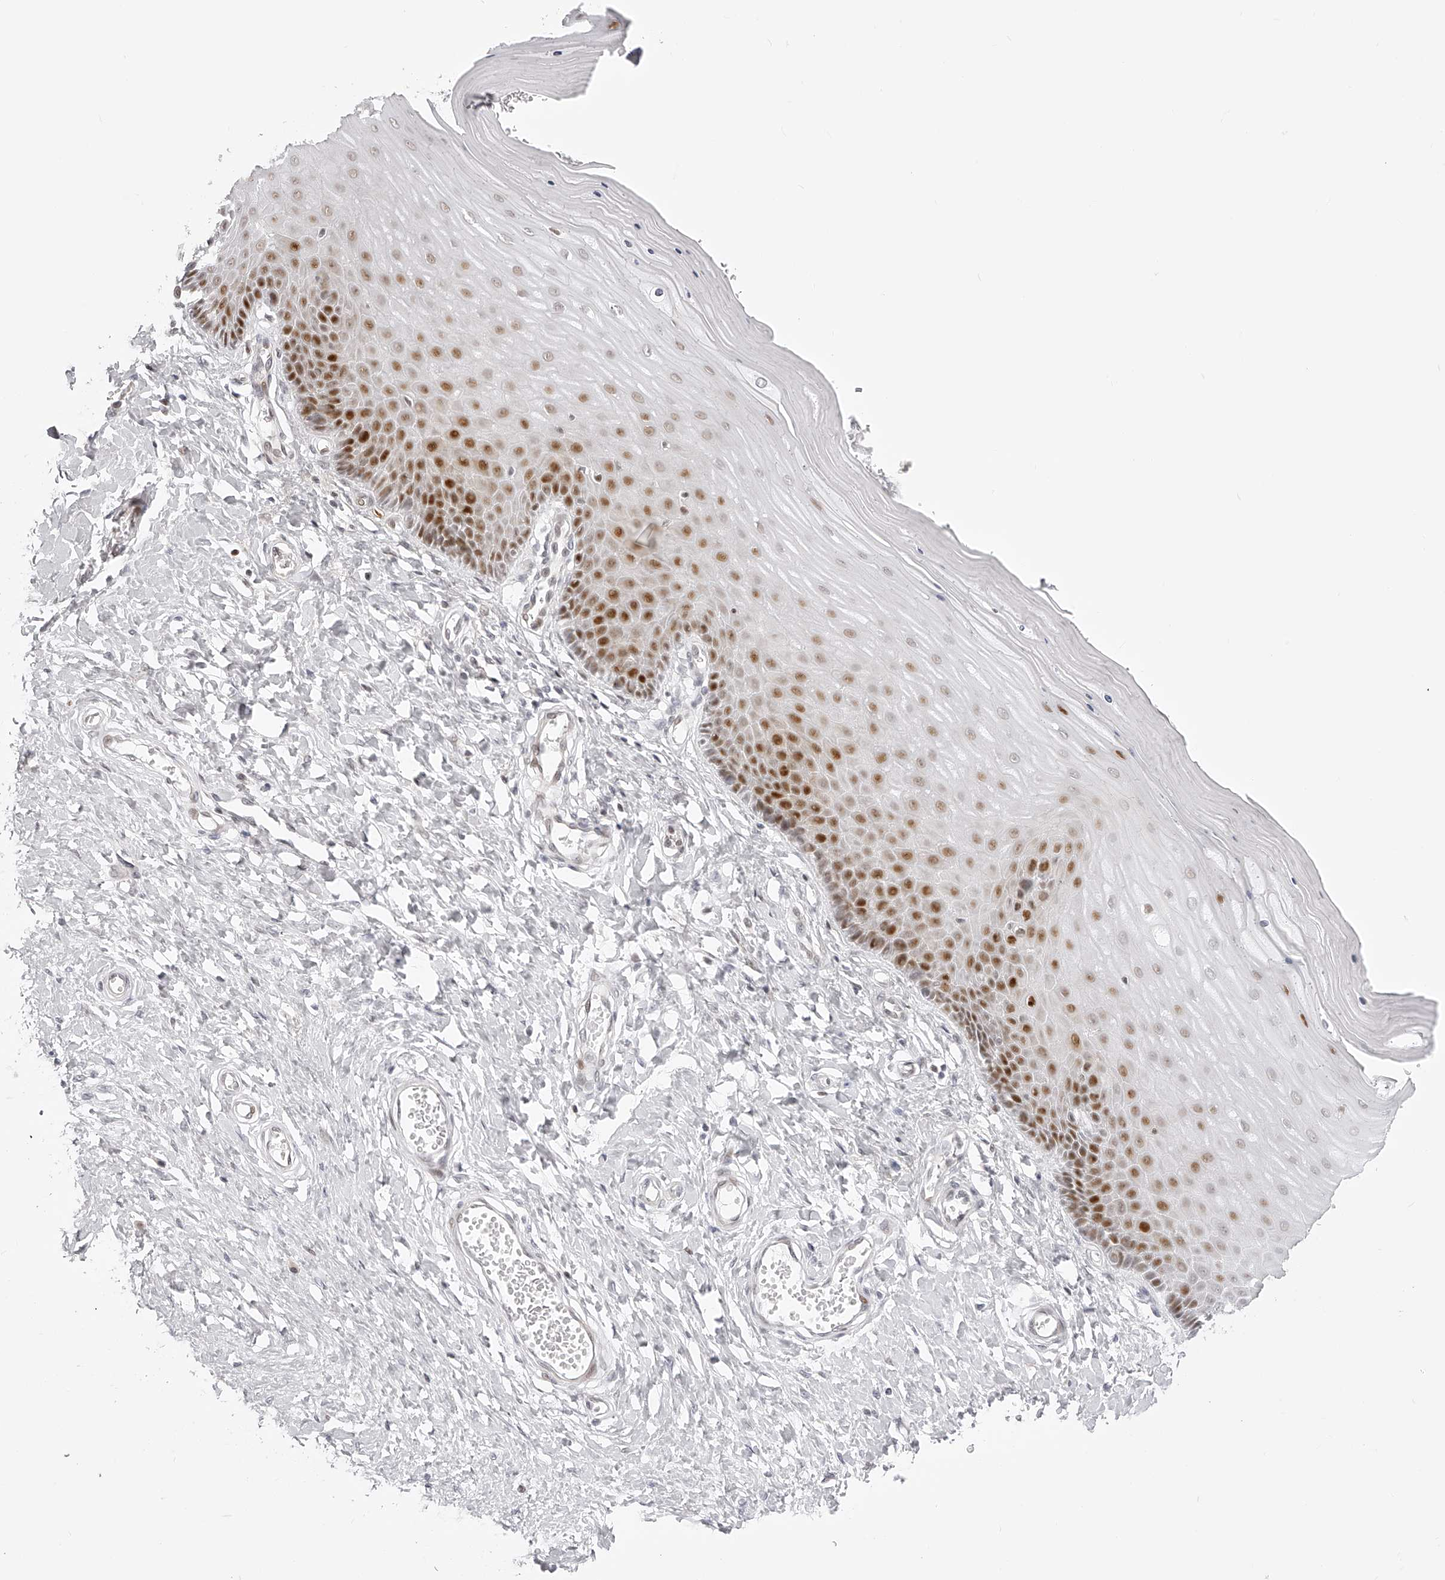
{"staining": {"intensity": "moderate", "quantity": "<25%", "location": "nuclear"}, "tissue": "cervix", "cell_type": "Glandular cells", "image_type": "normal", "snomed": [{"axis": "morphology", "description": "Normal tissue, NOS"}, {"axis": "topography", "description": "Cervix"}], "caption": "Protein expression analysis of benign cervix displays moderate nuclear staining in approximately <25% of glandular cells. The staining was performed using DAB (3,3'-diaminobenzidine), with brown indicating positive protein expression. Nuclei are stained blue with hematoxylin.", "gene": "PLEKHG1", "patient": {"sex": "female", "age": 55}}